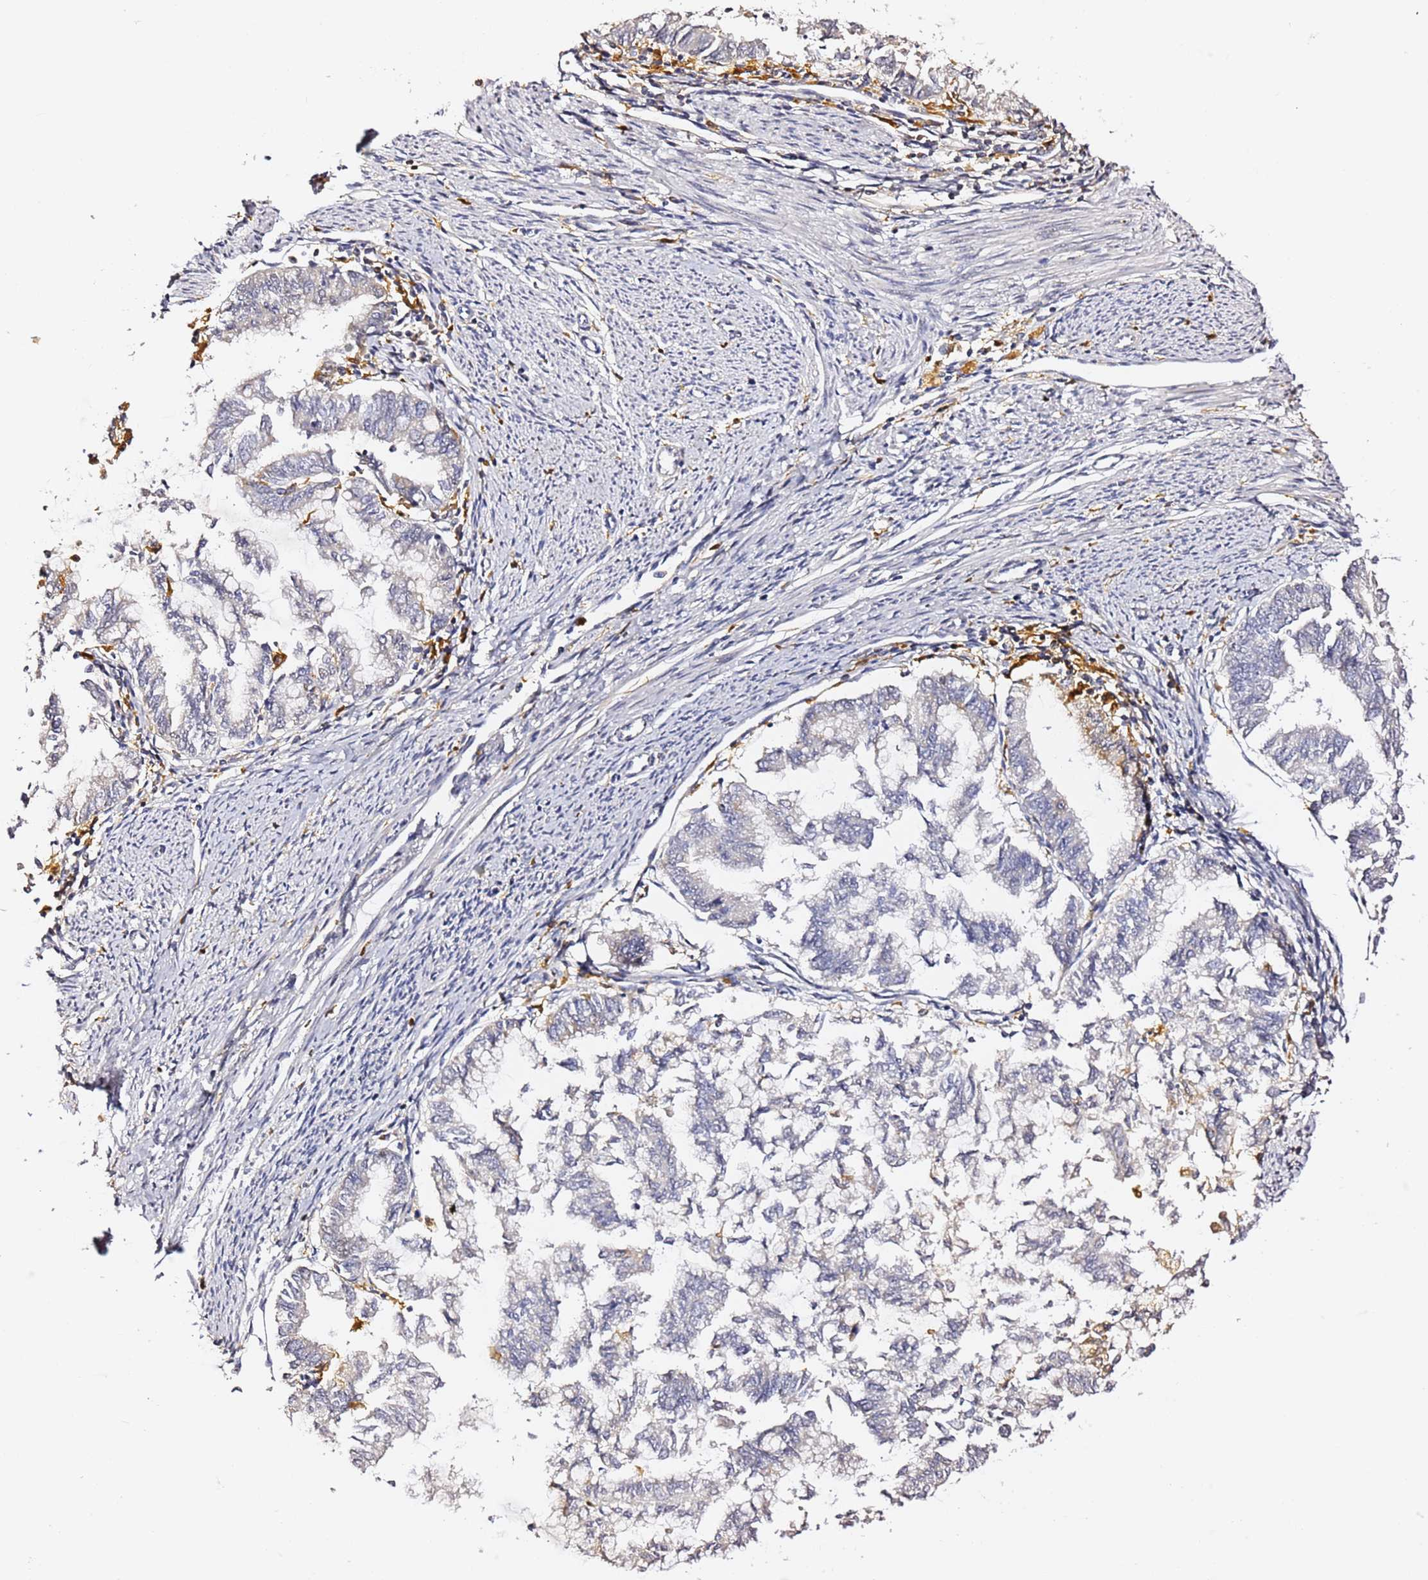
{"staining": {"intensity": "negative", "quantity": "none", "location": "none"}, "tissue": "endometrial cancer", "cell_type": "Tumor cells", "image_type": "cancer", "snomed": [{"axis": "morphology", "description": "Adenocarcinoma, NOS"}, {"axis": "topography", "description": "Endometrium"}], "caption": "Protein analysis of adenocarcinoma (endometrial) displays no significant expression in tumor cells. (Immunohistochemistry, brightfield microscopy, high magnification).", "gene": "IL4I1", "patient": {"sex": "female", "age": 79}}